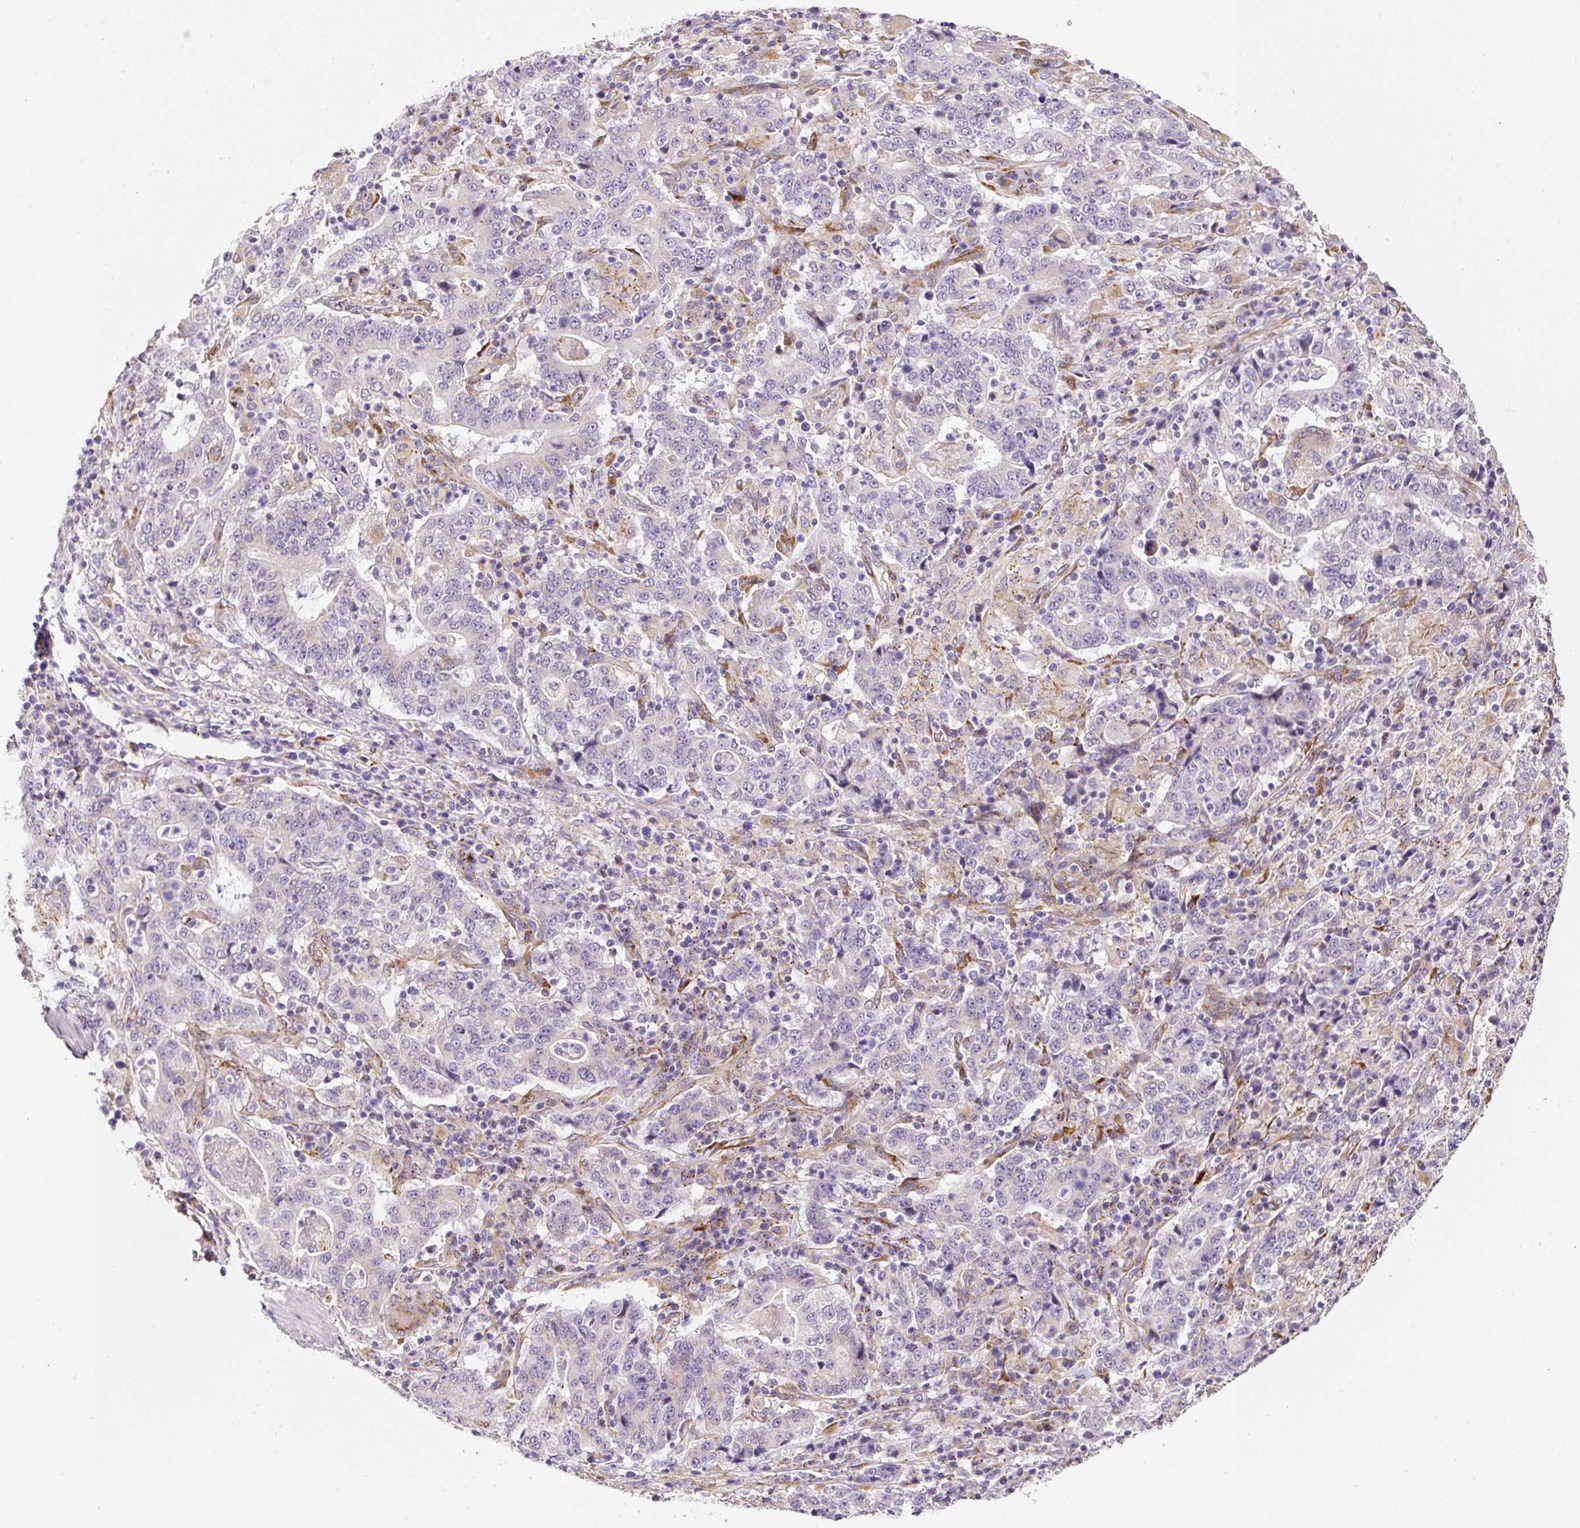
{"staining": {"intensity": "negative", "quantity": "none", "location": "none"}, "tissue": "stomach cancer", "cell_type": "Tumor cells", "image_type": "cancer", "snomed": [{"axis": "morphology", "description": "Normal tissue, NOS"}, {"axis": "morphology", "description": "Adenocarcinoma, NOS"}, {"axis": "topography", "description": "Stomach, upper"}, {"axis": "topography", "description": "Stomach"}], "caption": "Immunohistochemical staining of human stomach cancer demonstrates no significant positivity in tumor cells.", "gene": "RNF170", "patient": {"sex": "male", "age": 59}}